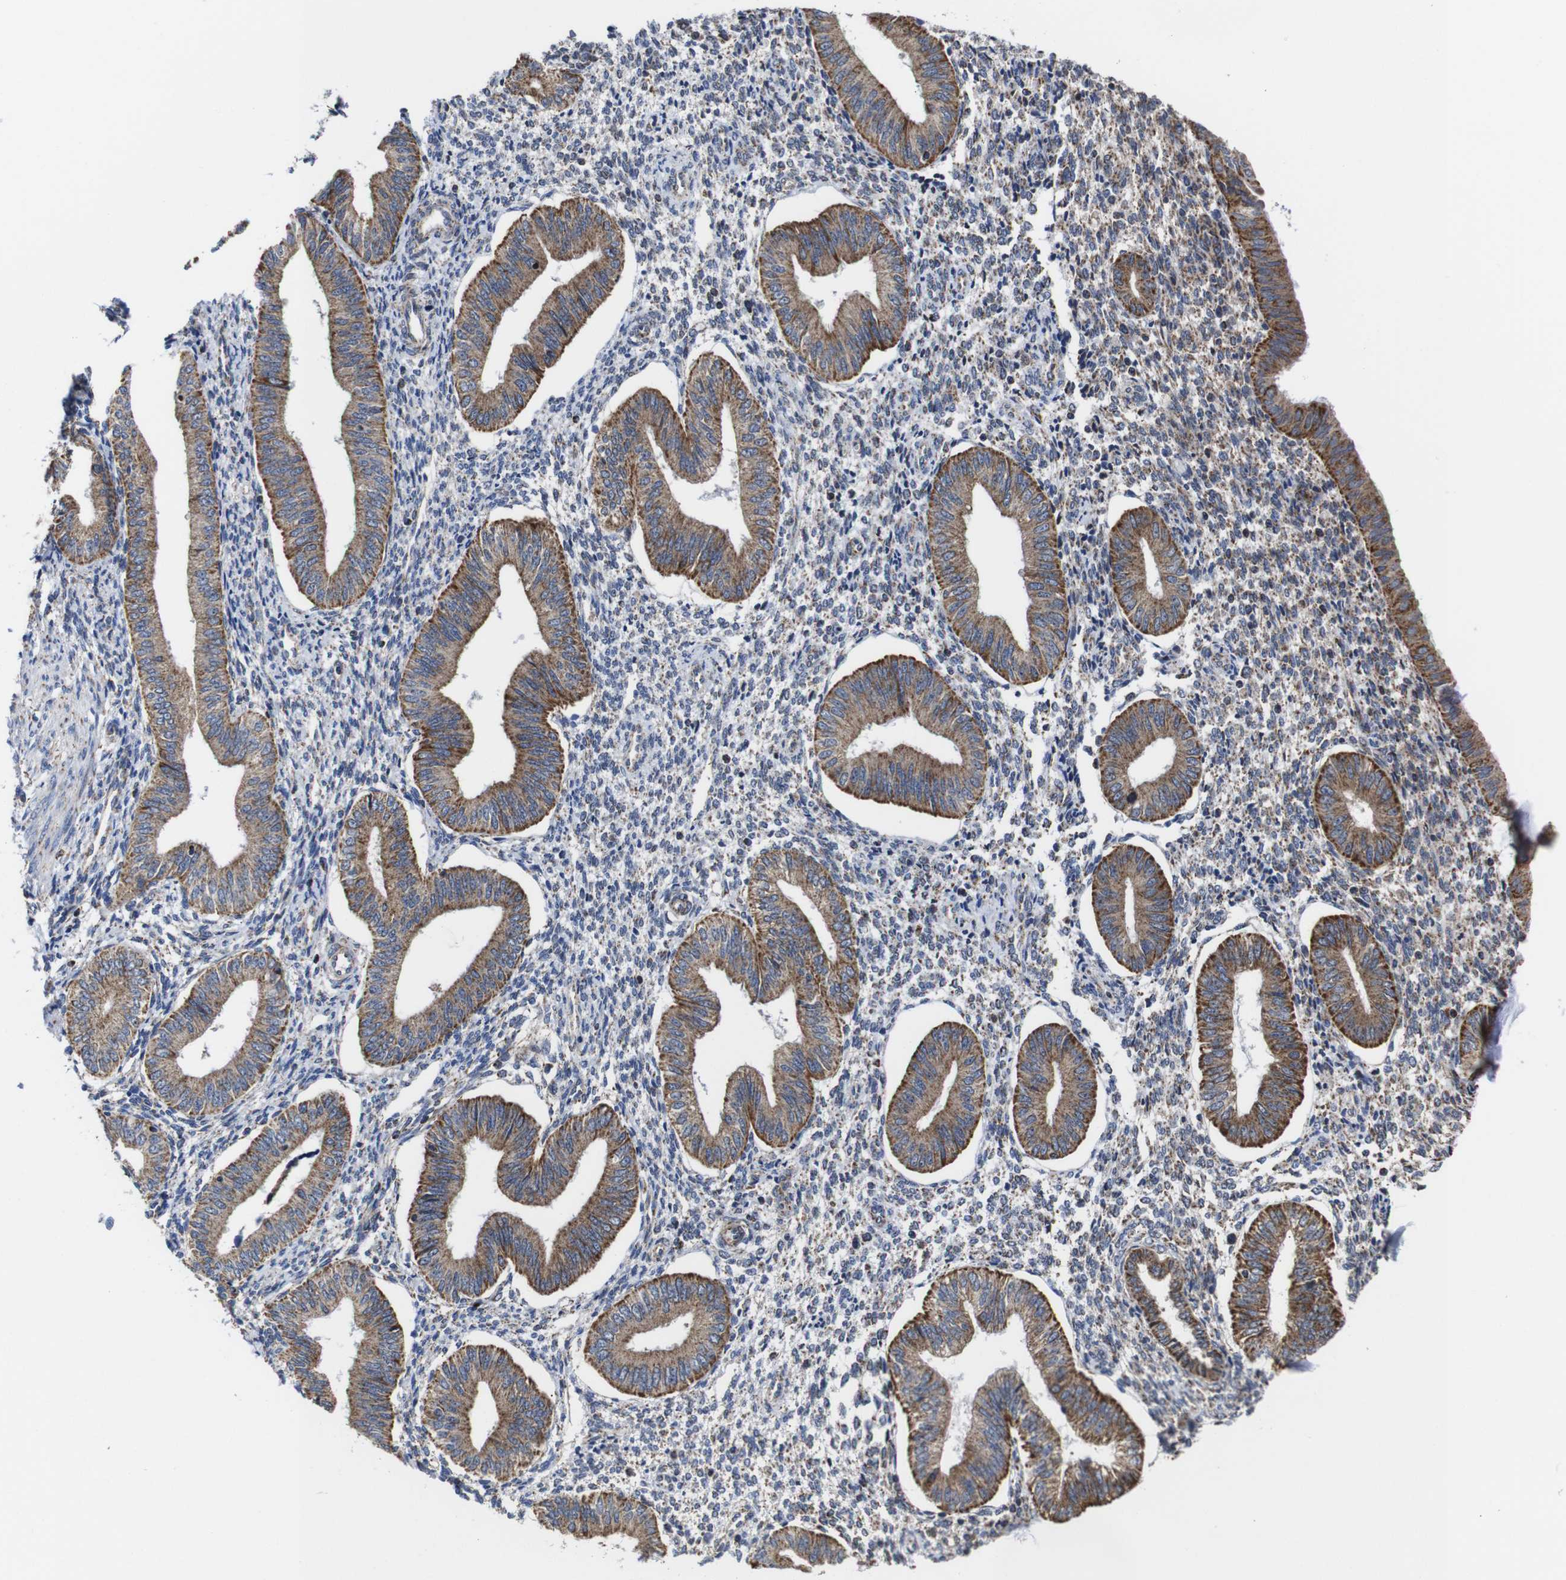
{"staining": {"intensity": "weak", "quantity": "25%-75%", "location": "cytoplasmic/membranous"}, "tissue": "endometrium", "cell_type": "Cells in endometrial stroma", "image_type": "normal", "snomed": [{"axis": "morphology", "description": "Normal tissue, NOS"}, {"axis": "topography", "description": "Endometrium"}], "caption": "This is a photomicrograph of IHC staining of benign endometrium, which shows weak positivity in the cytoplasmic/membranous of cells in endometrial stroma.", "gene": "C17orf80", "patient": {"sex": "female", "age": 50}}